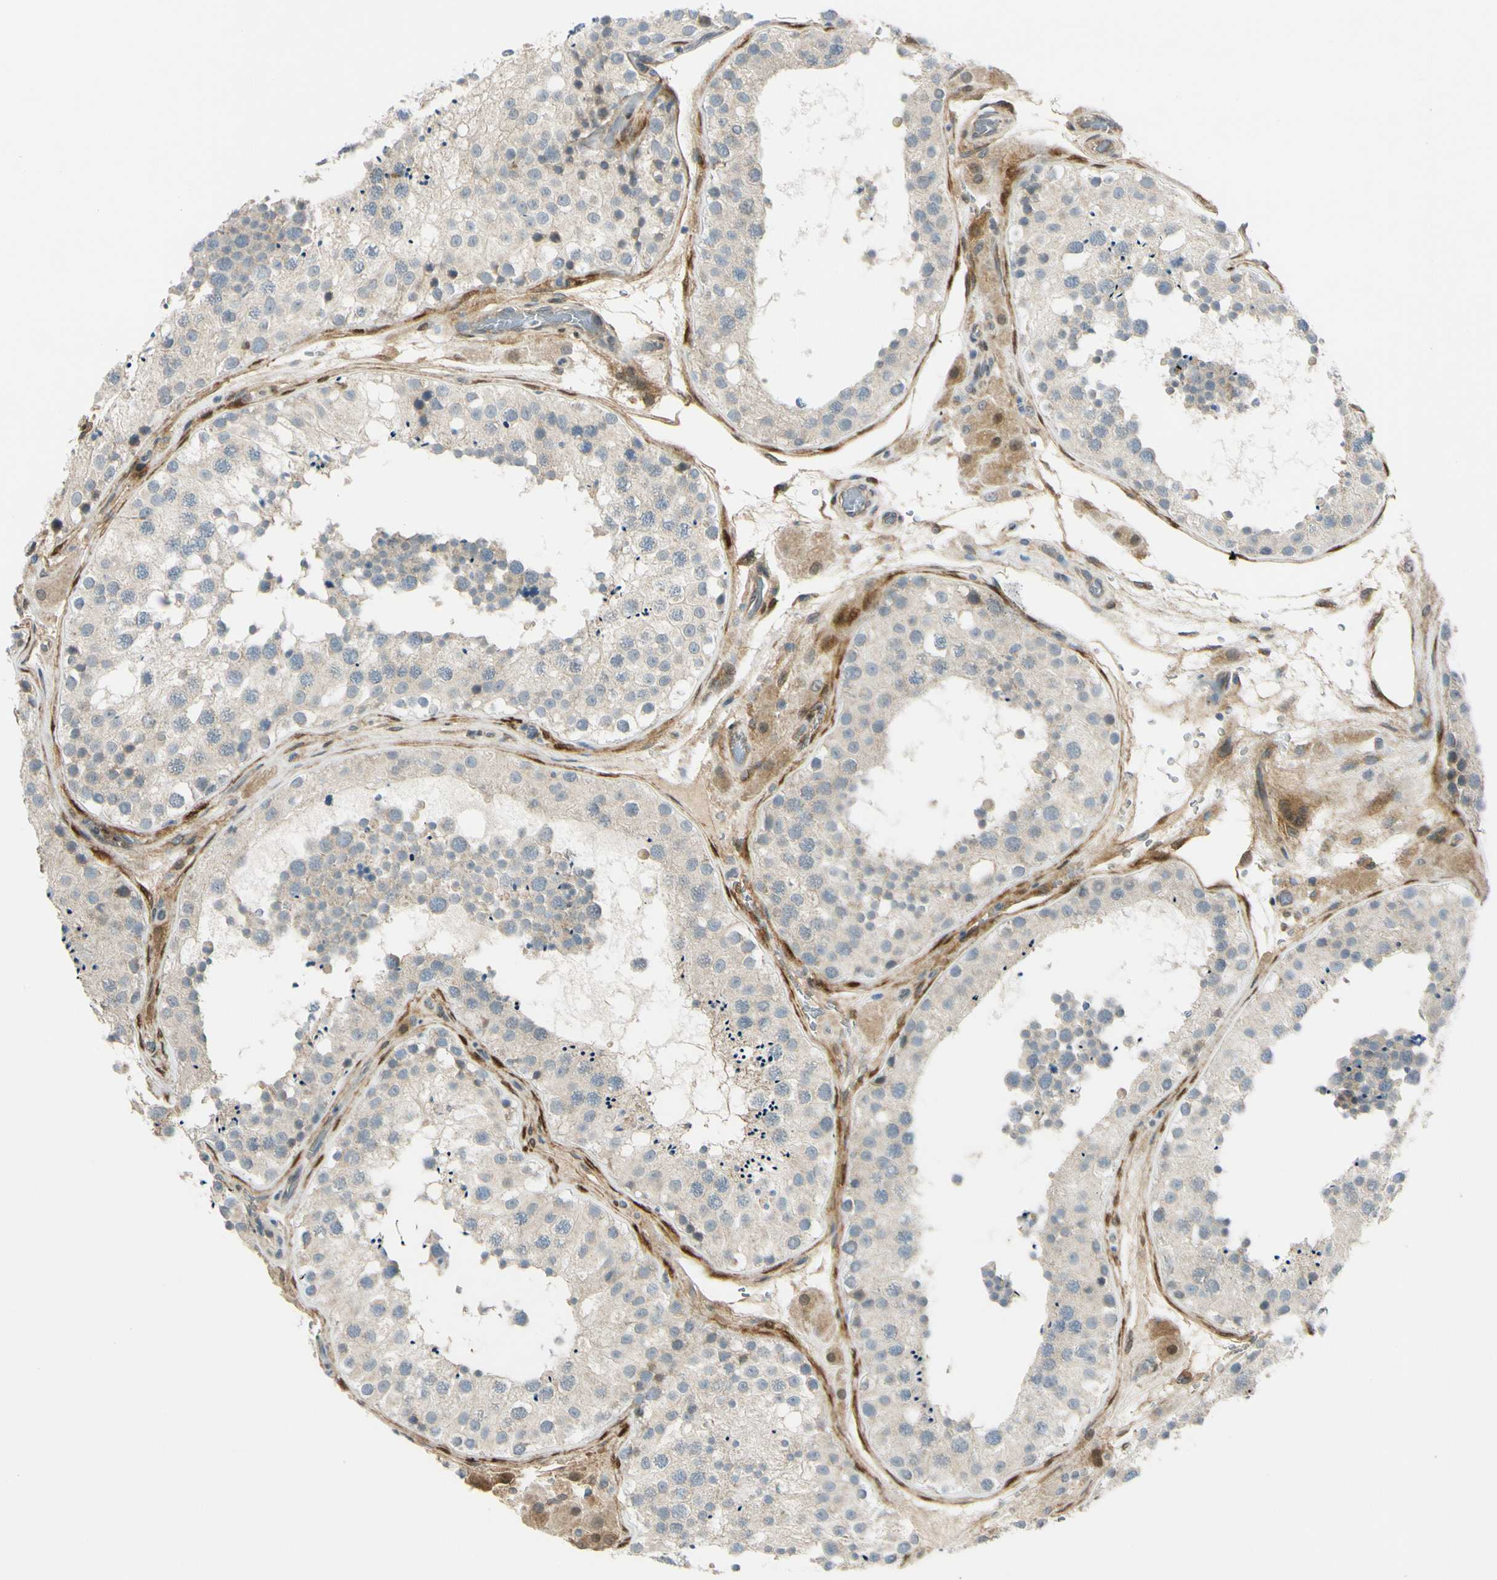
{"staining": {"intensity": "weak", "quantity": "<25%", "location": "cytoplasmic/membranous"}, "tissue": "testis", "cell_type": "Cells in seminiferous ducts", "image_type": "normal", "snomed": [{"axis": "morphology", "description": "Normal tissue, NOS"}, {"axis": "topography", "description": "Testis"}], "caption": "Immunohistochemistry (IHC) of unremarkable testis displays no expression in cells in seminiferous ducts. (Stains: DAB (3,3'-diaminobenzidine) immunohistochemistry (IHC) with hematoxylin counter stain, Microscopy: brightfield microscopy at high magnification).", "gene": "FHL2", "patient": {"sex": "male", "age": 26}}